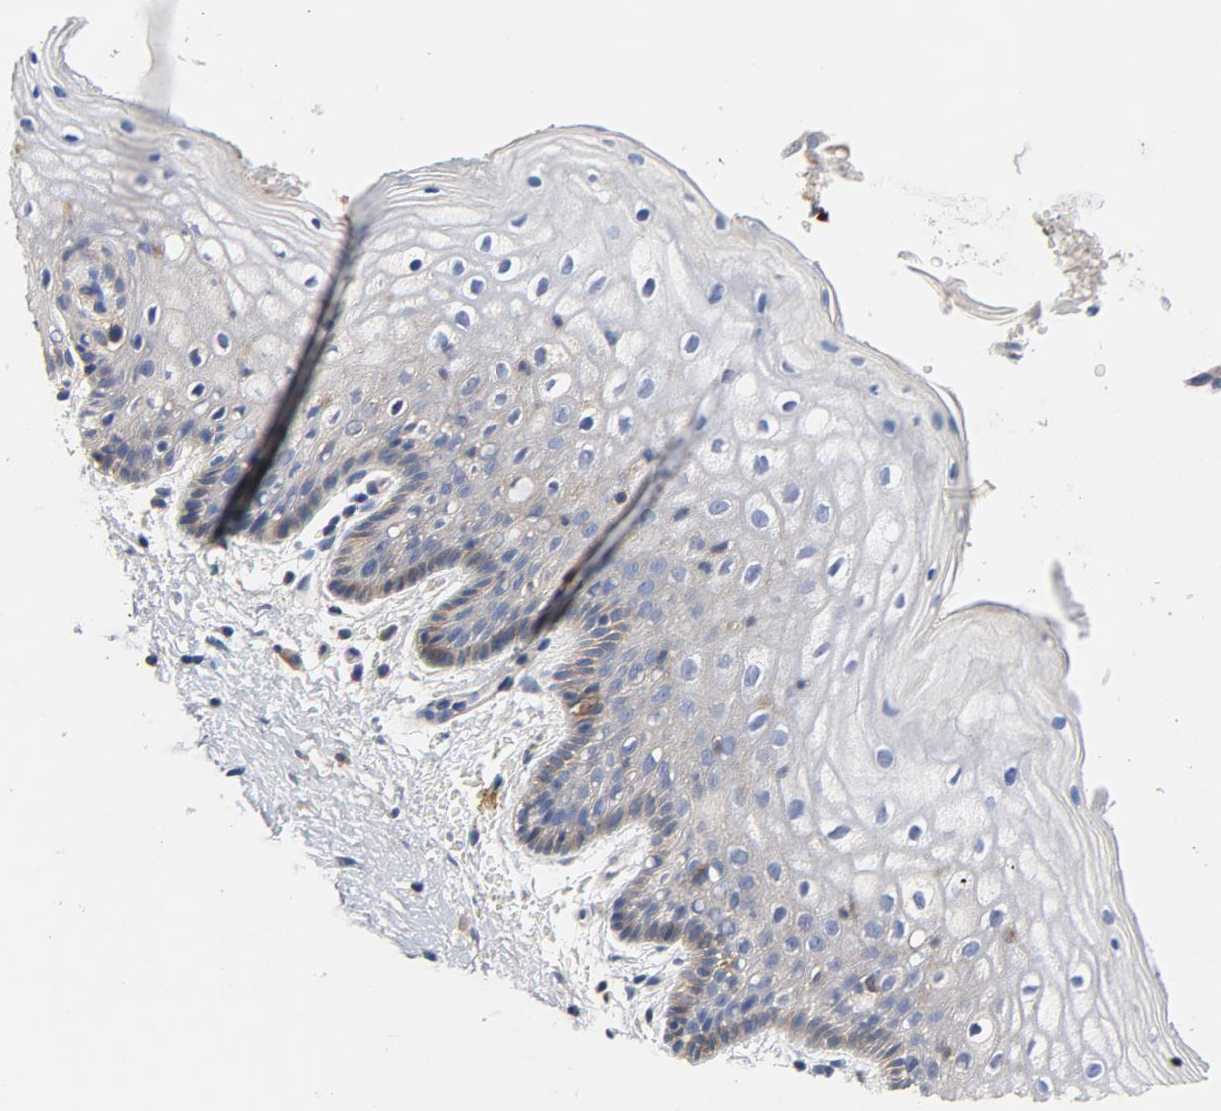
{"staining": {"intensity": "negative", "quantity": "none", "location": "none"}, "tissue": "vagina", "cell_type": "Squamous epithelial cells", "image_type": "normal", "snomed": [{"axis": "morphology", "description": "Normal tissue, NOS"}, {"axis": "topography", "description": "Vagina"}], "caption": "This is a histopathology image of IHC staining of benign vagina, which shows no positivity in squamous epithelial cells. (DAB immunohistochemistry (IHC) visualized using brightfield microscopy, high magnification).", "gene": "SRC", "patient": {"sex": "female", "age": 46}}